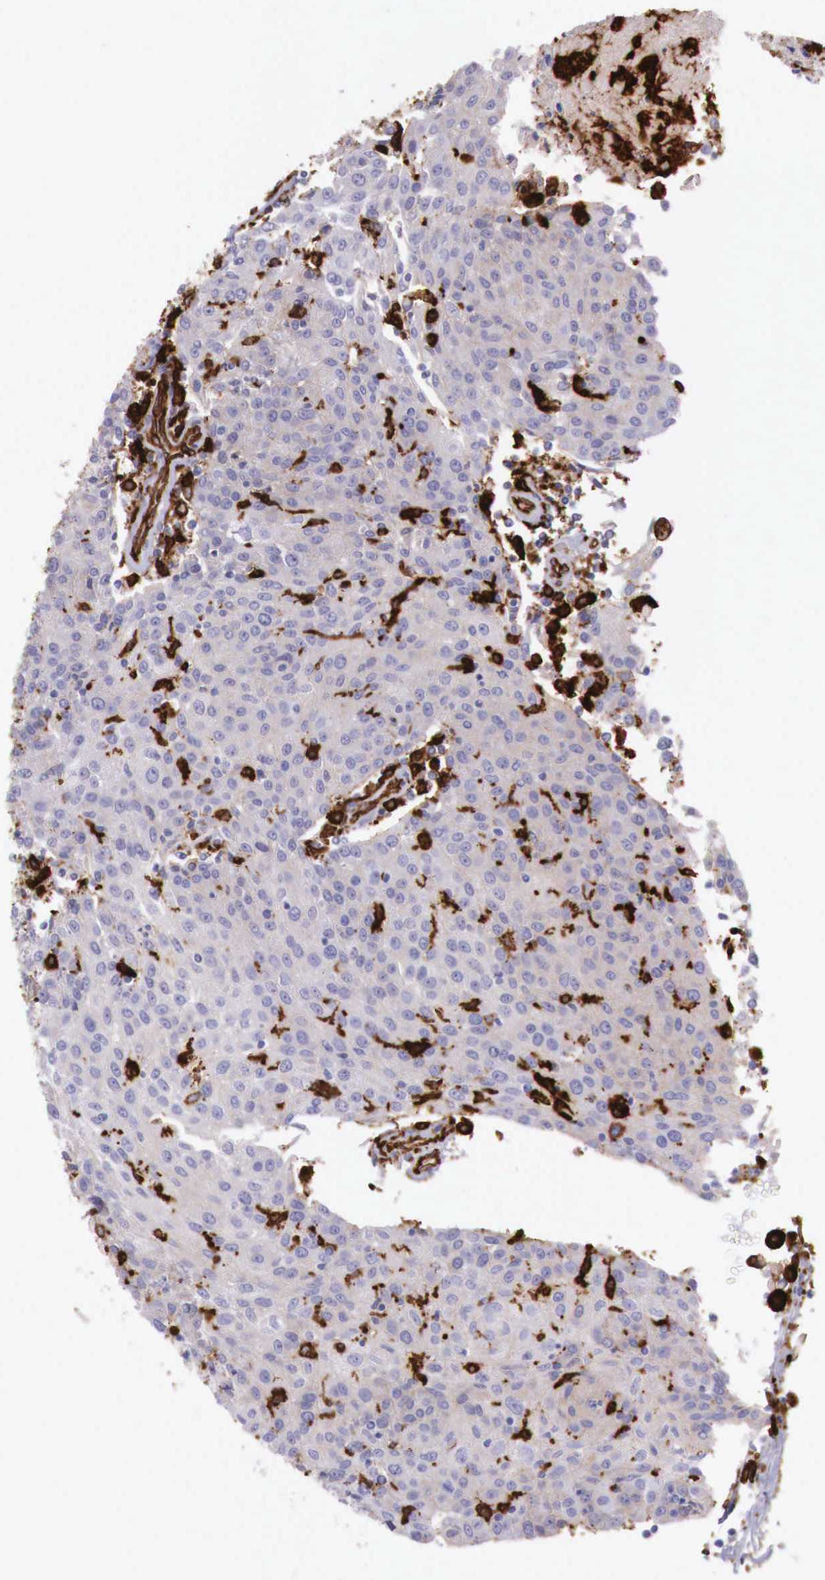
{"staining": {"intensity": "weak", "quantity": "<25%", "location": "cytoplasmic/membranous"}, "tissue": "urothelial cancer", "cell_type": "Tumor cells", "image_type": "cancer", "snomed": [{"axis": "morphology", "description": "Urothelial carcinoma, High grade"}, {"axis": "topography", "description": "Urinary bladder"}], "caption": "A micrograph of high-grade urothelial carcinoma stained for a protein shows no brown staining in tumor cells.", "gene": "MSR1", "patient": {"sex": "female", "age": 85}}